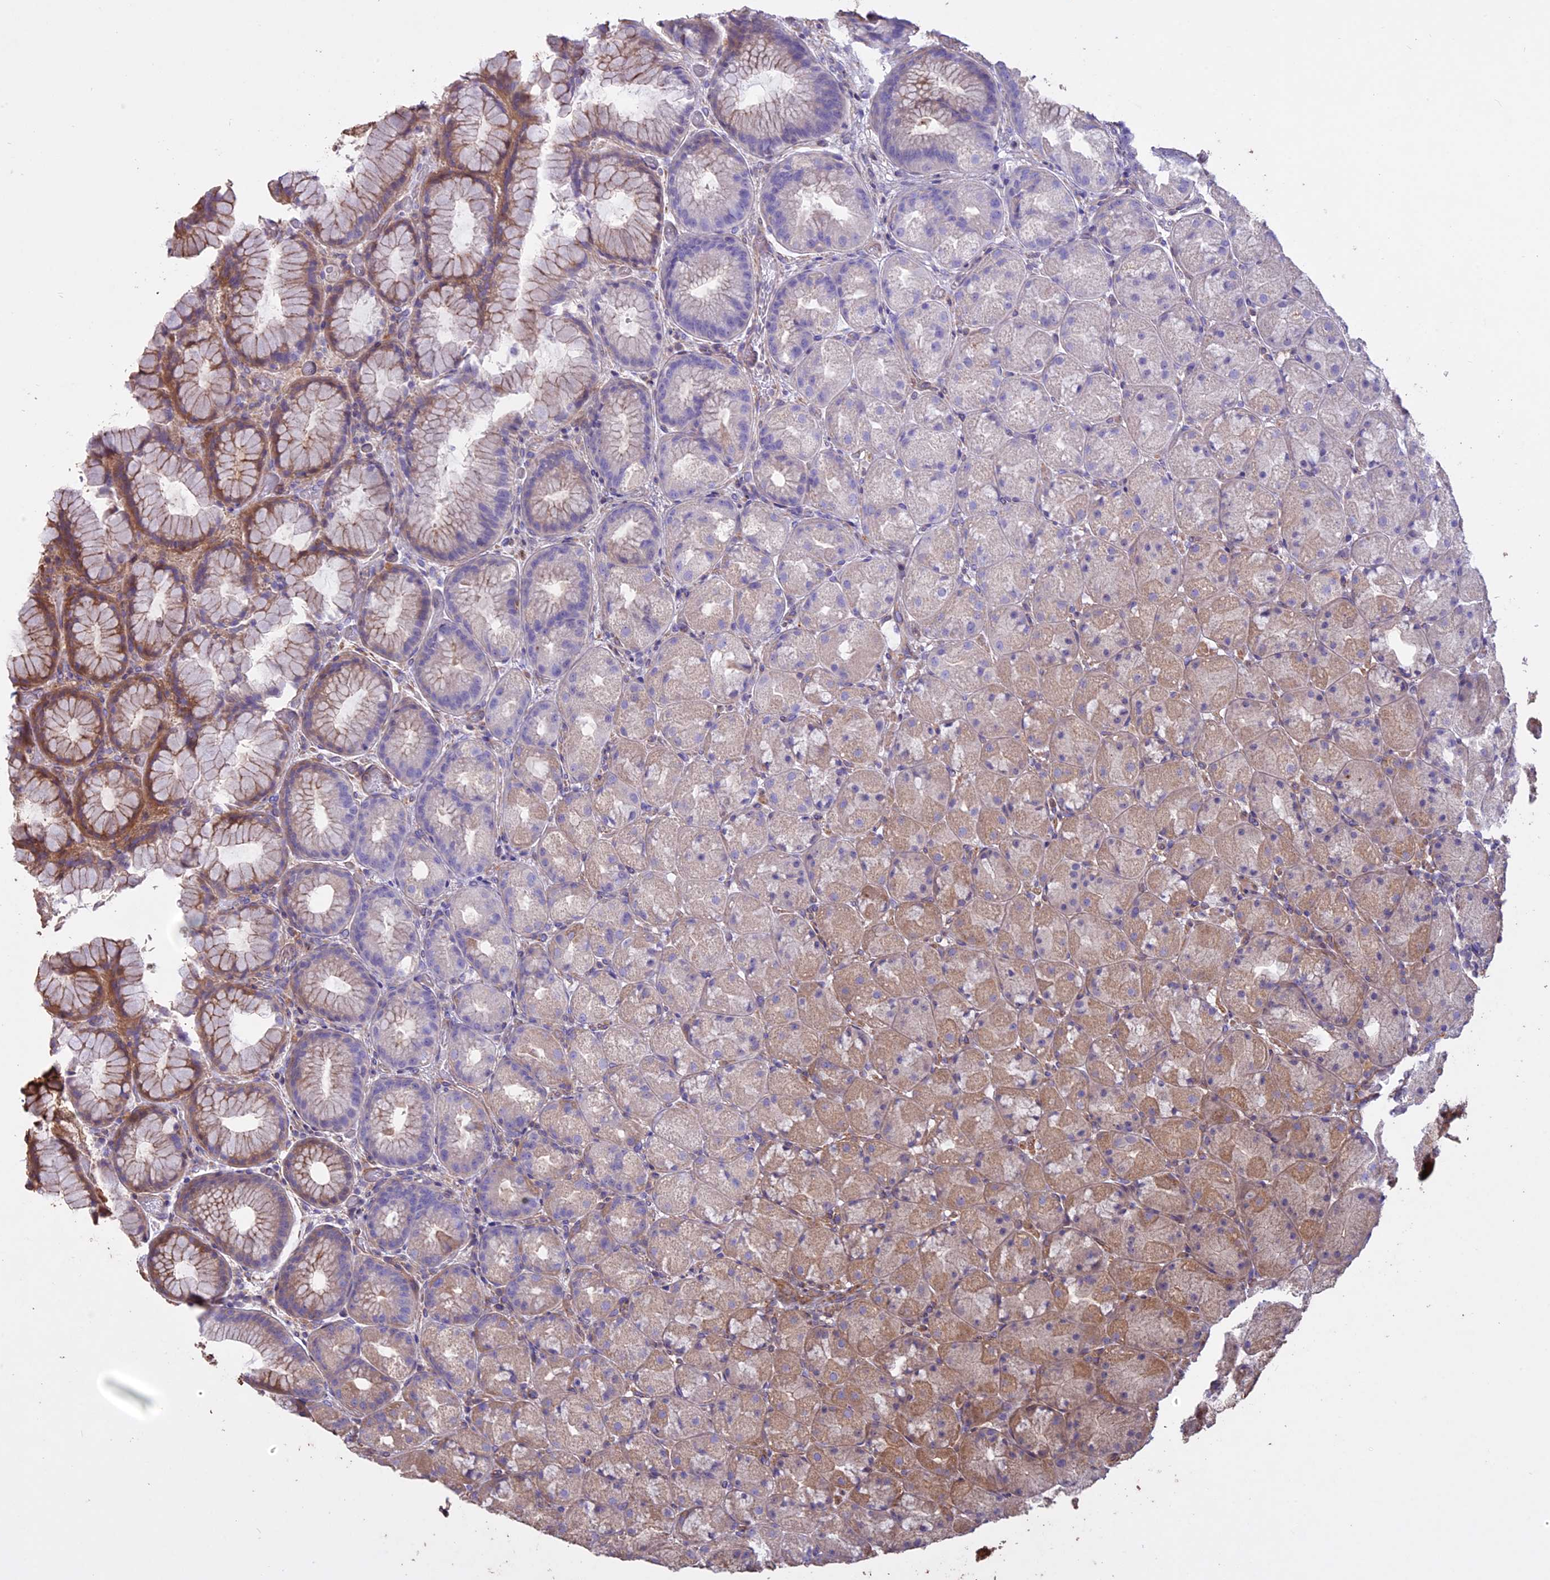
{"staining": {"intensity": "moderate", "quantity": "25%-75%", "location": "cytoplasmic/membranous"}, "tissue": "stomach", "cell_type": "Glandular cells", "image_type": "normal", "snomed": [{"axis": "morphology", "description": "Normal tissue, NOS"}, {"axis": "topography", "description": "Stomach, upper"}, {"axis": "topography", "description": "Stomach"}], "caption": "The histopathology image reveals staining of normal stomach, revealing moderate cytoplasmic/membranous protein staining (brown color) within glandular cells.", "gene": "CCDC148", "patient": {"sex": "male", "age": 48}}